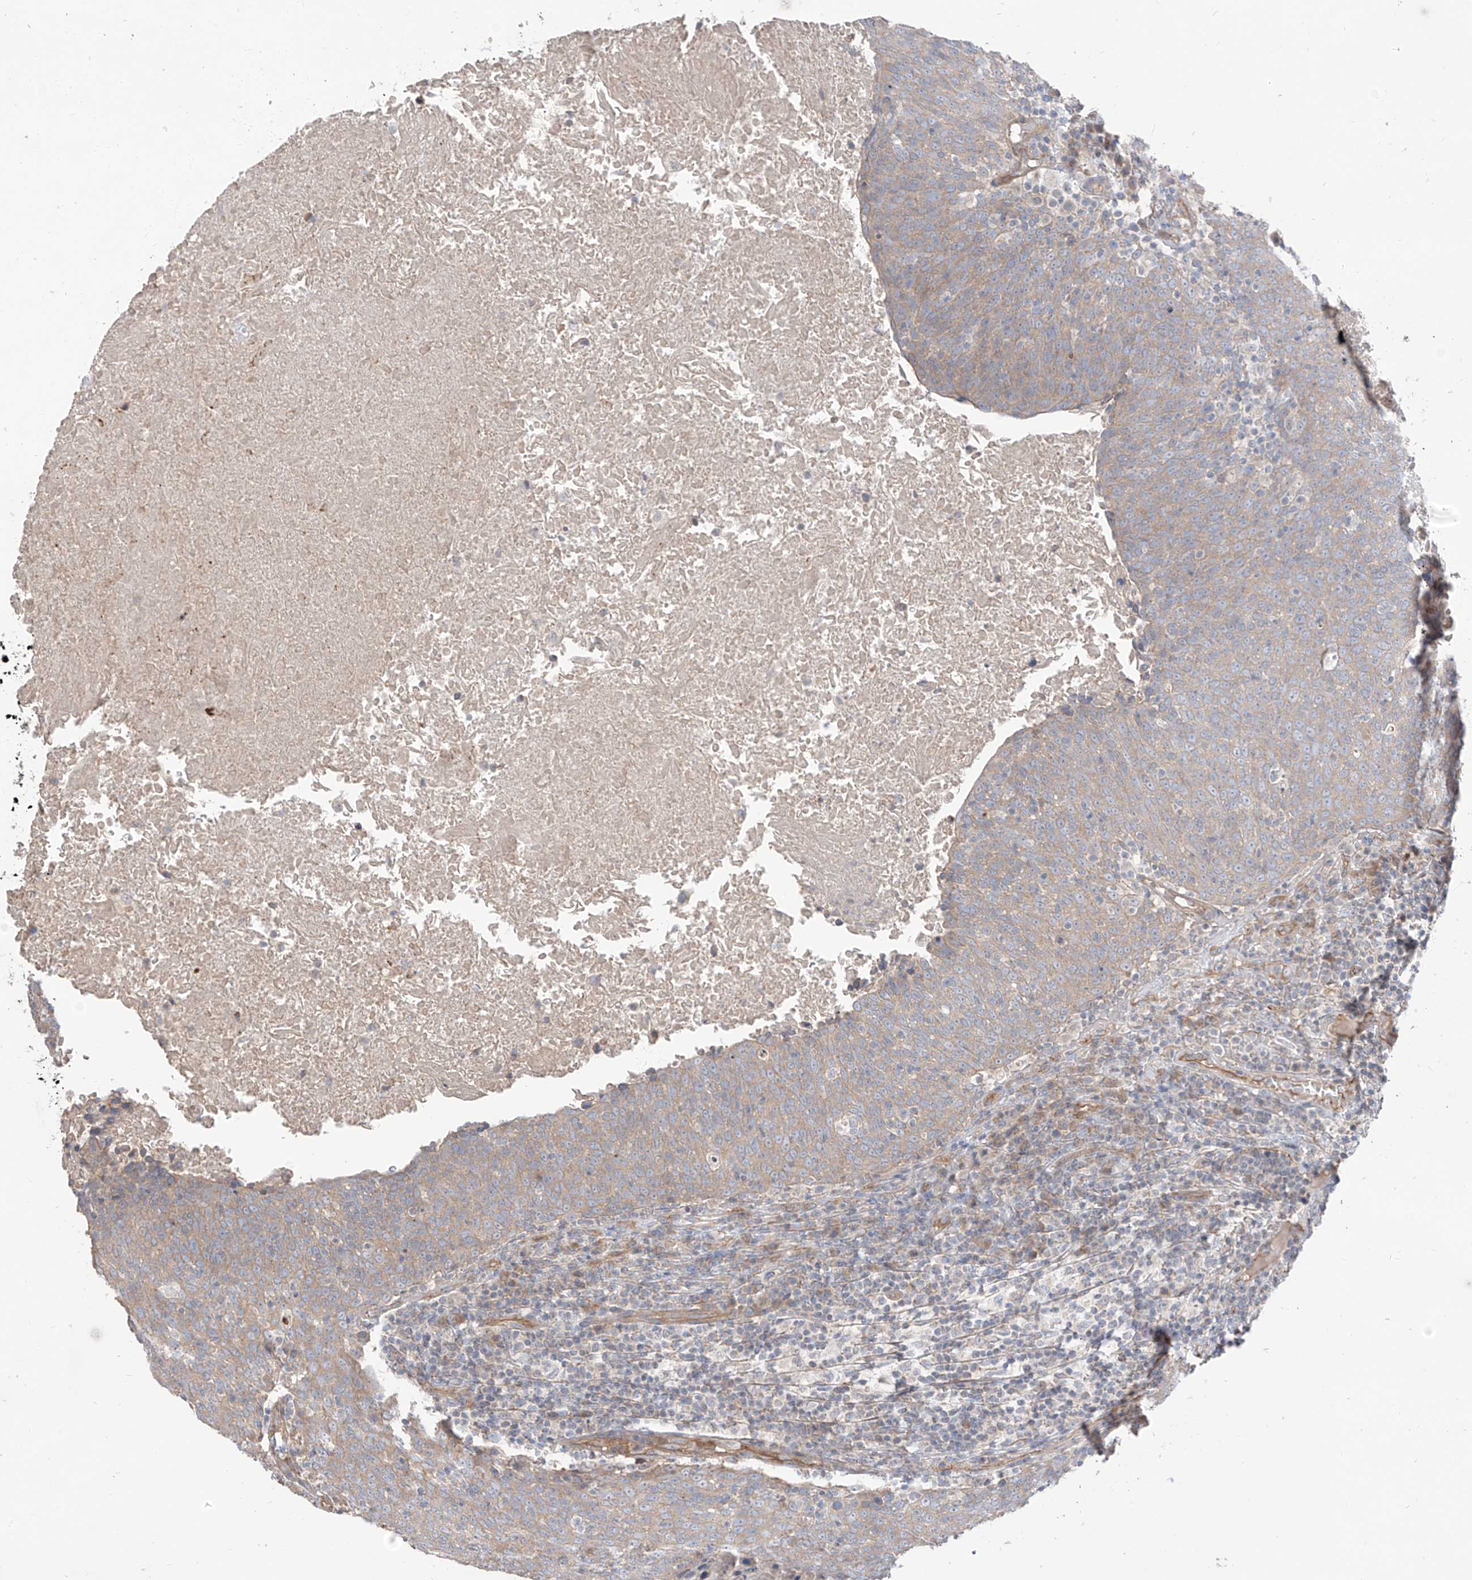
{"staining": {"intensity": "weak", "quantity": "<25%", "location": "cytoplasmic/membranous"}, "tissue": "head and neck cancer", "cell_type": "Tumor cells", "image_type": "cancer", "snomed": [{"axis": "morphology", "description": "Squamous cell carcinoma, NOS"}, {"axis": "morphology", "description": "Squamous cell carcinoma, metastatic, NOS"}, {"axis": "topography", "description": "Lymph node"}, {"axis": "topography", "description": "Head-Neck"}], "caption": "Immunohistochemistry (IHC) of human squamous cell carcinoma (head and neck) exhibits no expression in tumor cells. (DAB IHC, high magnification).", "gene": "EPHX4", "patient": {"sex": "male", "age": 62}}